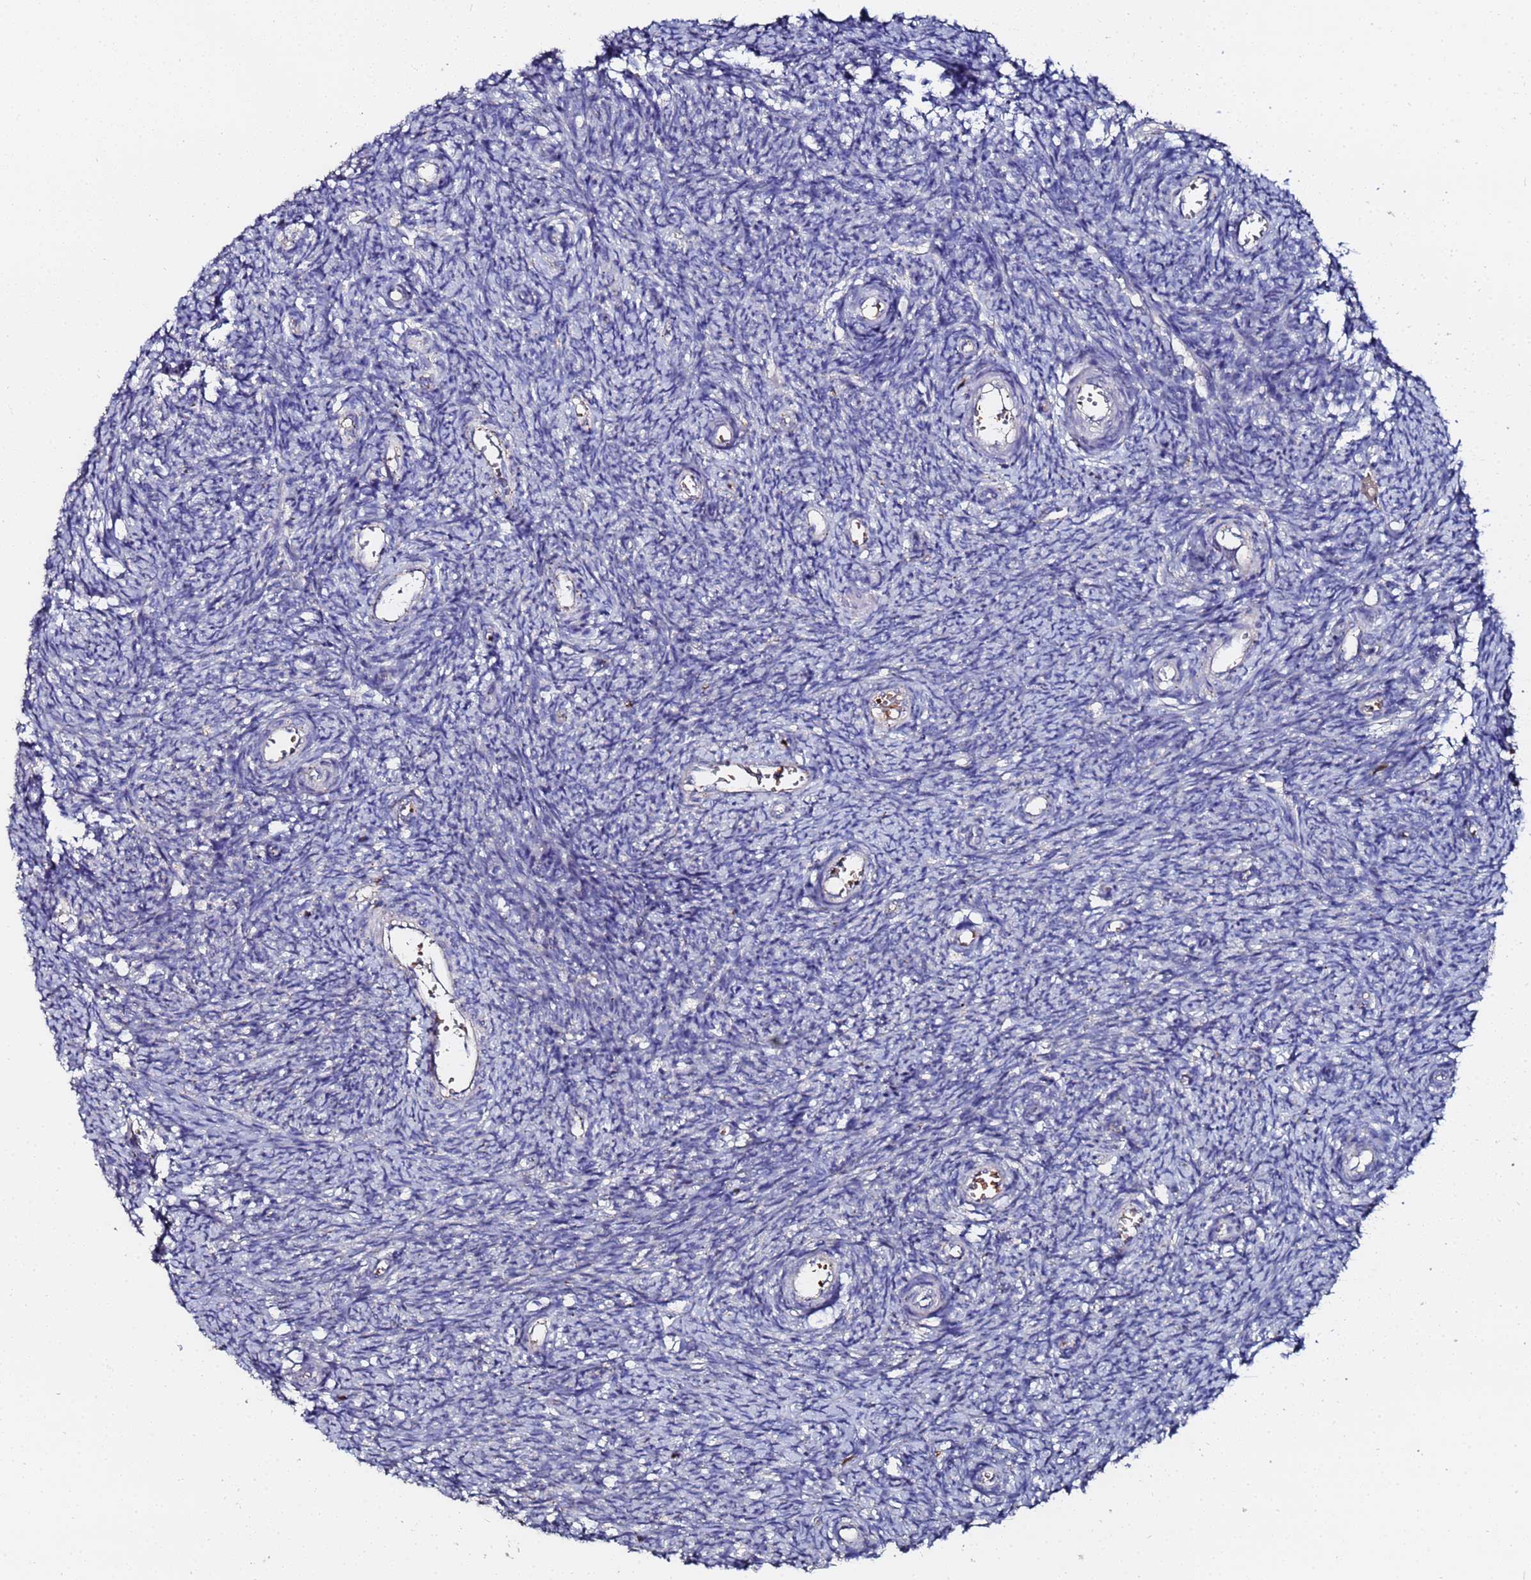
{"staining": {"intensity": "negative", "quantity": "none", "location": "none"}, "tissue": "ovary", "cell_type": "Follicle cells", "image_type": "normal", "snomed": [{"axis": "morphology", "description": "Normal tissue, NOS"}, {"axis": "topography", "description": "Ovary"}], "caption": "High power microscopy histopathology image of an immunohistochemistry micrograph of benign ovary, revealing no significant expression in follicle cells.", "gene": "TCP10L", "patient": {"sex": "female", "age": 44}}